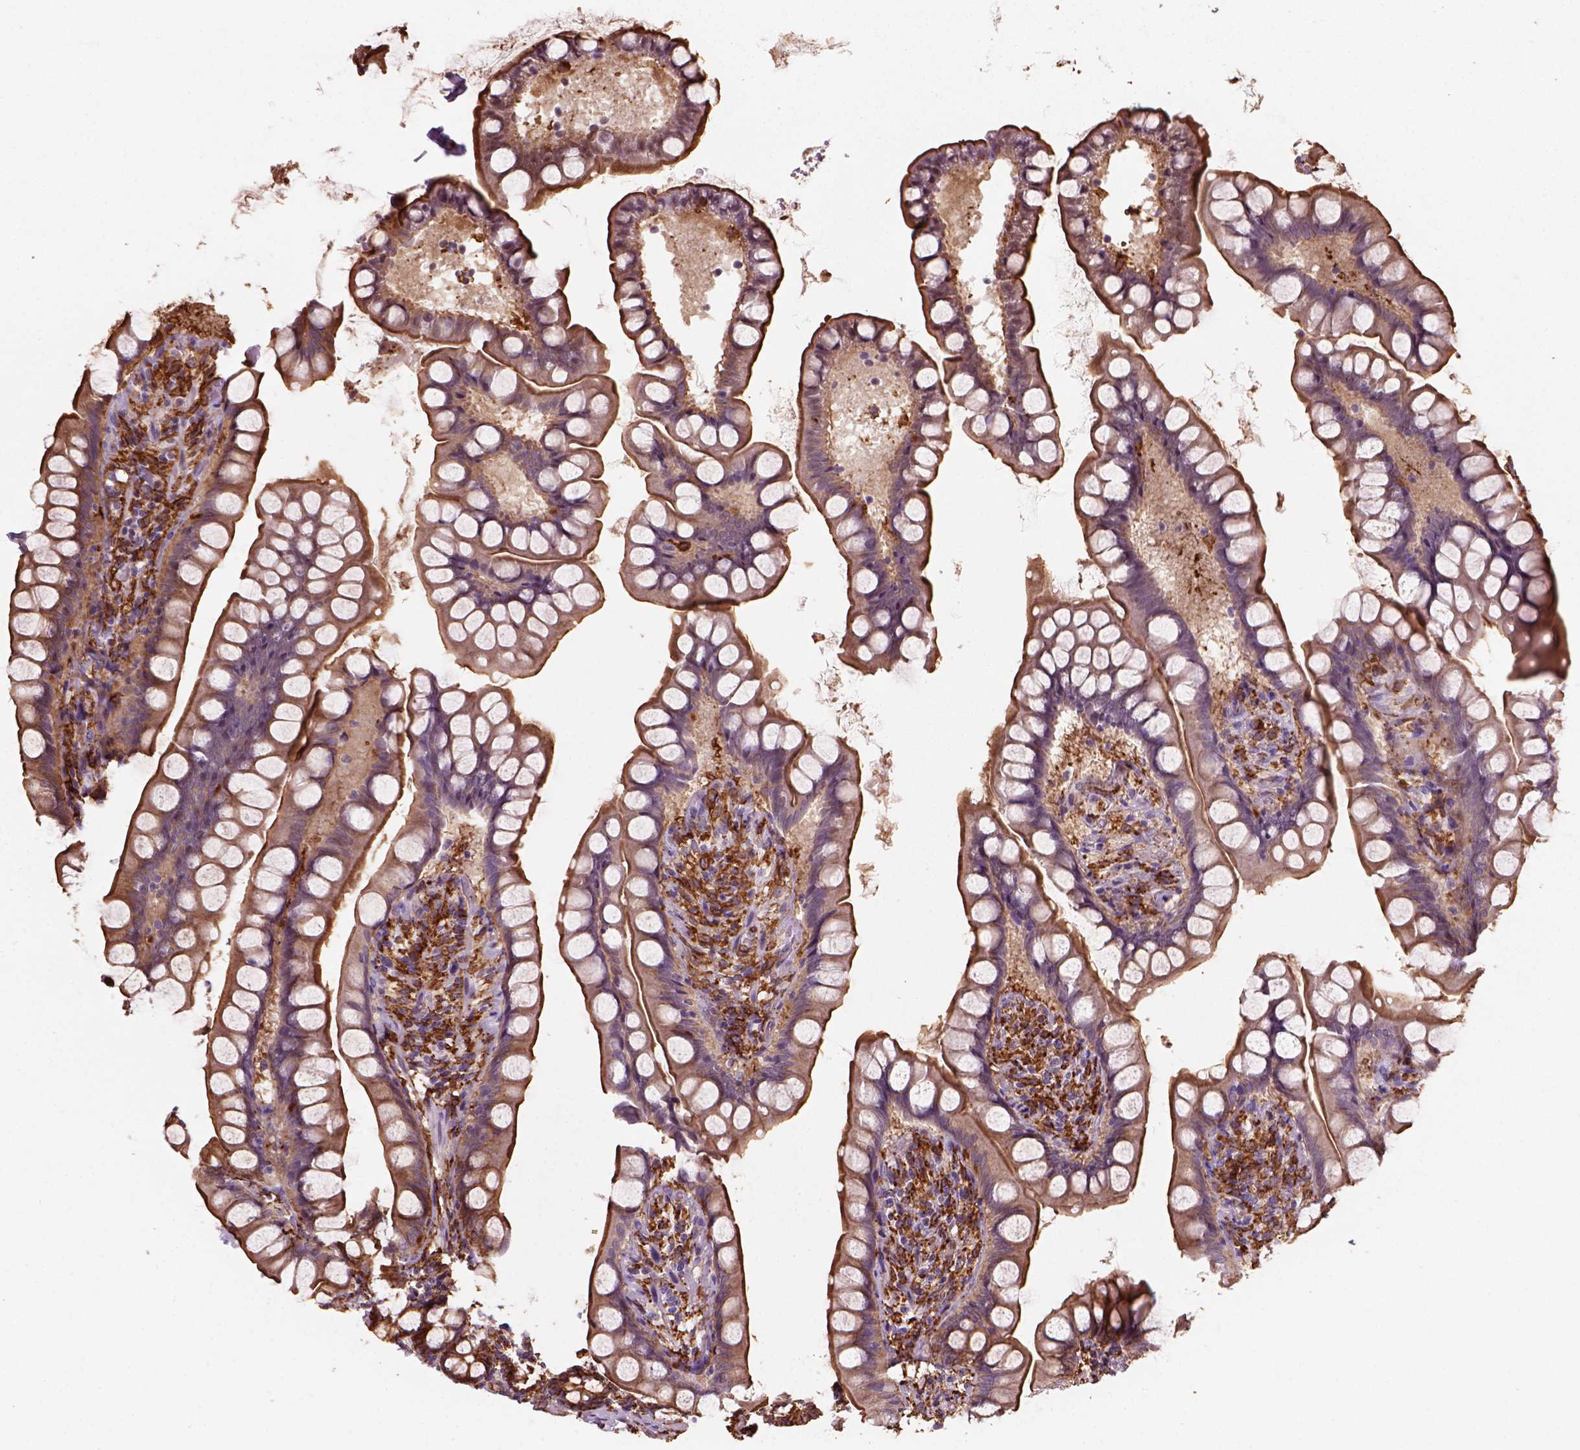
{"staining": {"intensity": "moderate", "quantity": "25%-75%", "location": "cytoplasmic/membranous"}, "tissue": "small intestine", "cell_type": "Glandular cells", "image_type": "normal", "snomed": [{"axis": "morphology", "description": "Normal tissue, NOS"}, {"axis": "topography", "description": "Small intestine"}], "caption": "Human small intestine stained with a brown dye displays moderate cytoplasmic/membranous positive expression in about 25%-75% of glandular cells.", "gene": "MARCKS", "patient": {"sex": "male", "age": 70}}